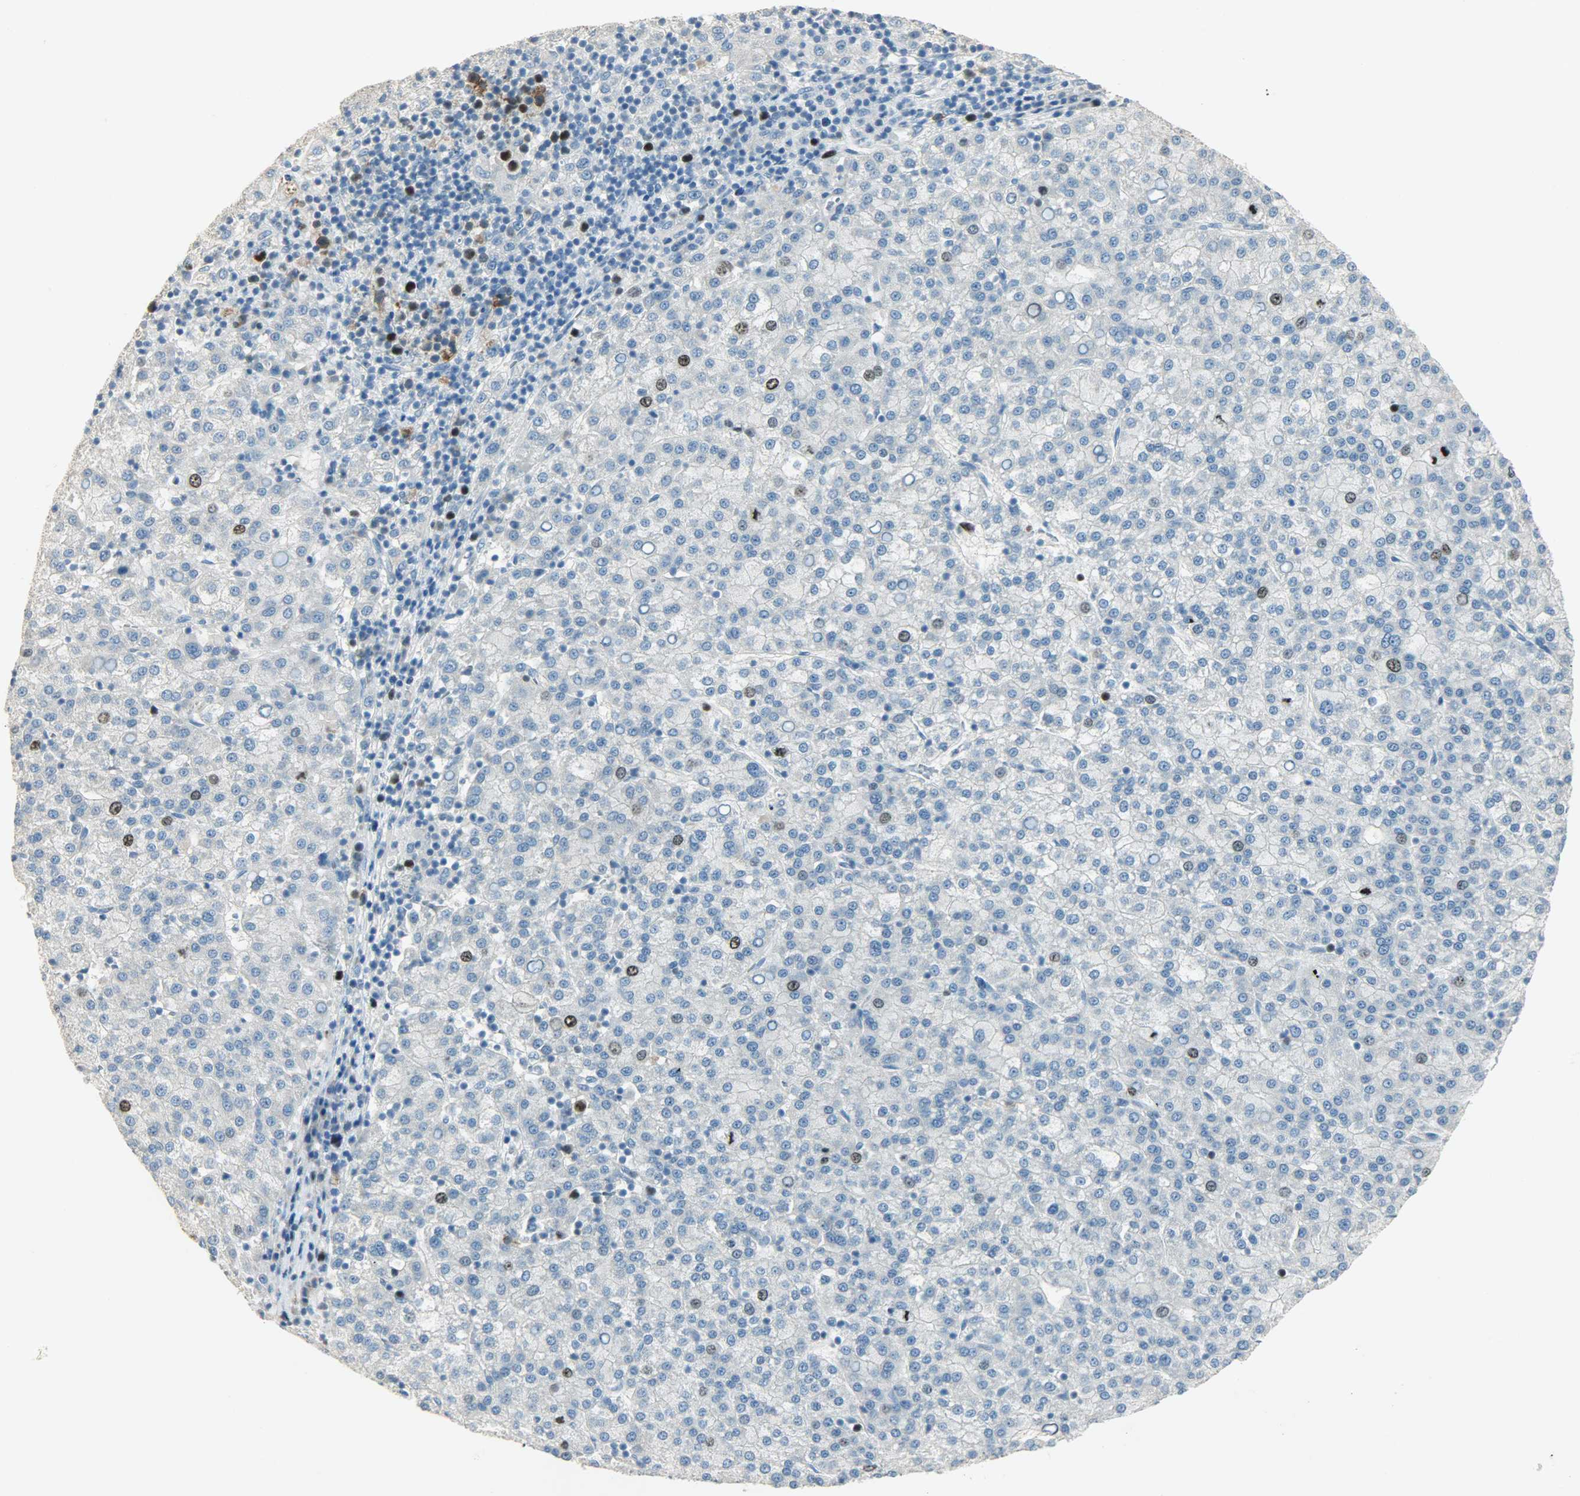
{"staining": {"intensity": "strong", "quantity": "<25%", "location": "nuclear"}, "tissue": "liver cancer", "cell_type": "Tumor cells", "image_type": "cancer", "snomed": [{"axis": "morphology", "description": "Carcinoma, Hepatocellular, NOS"}, {"axis": "topography", "description": "Liver"}], "caption": "A photomicrograph of hepatocellular carcinoma (liver) stained for a protein displays strong nuclear brown staining in tumor cells.", "gene": "TPX2", "patient": {"sex": "female", "age": 58}}